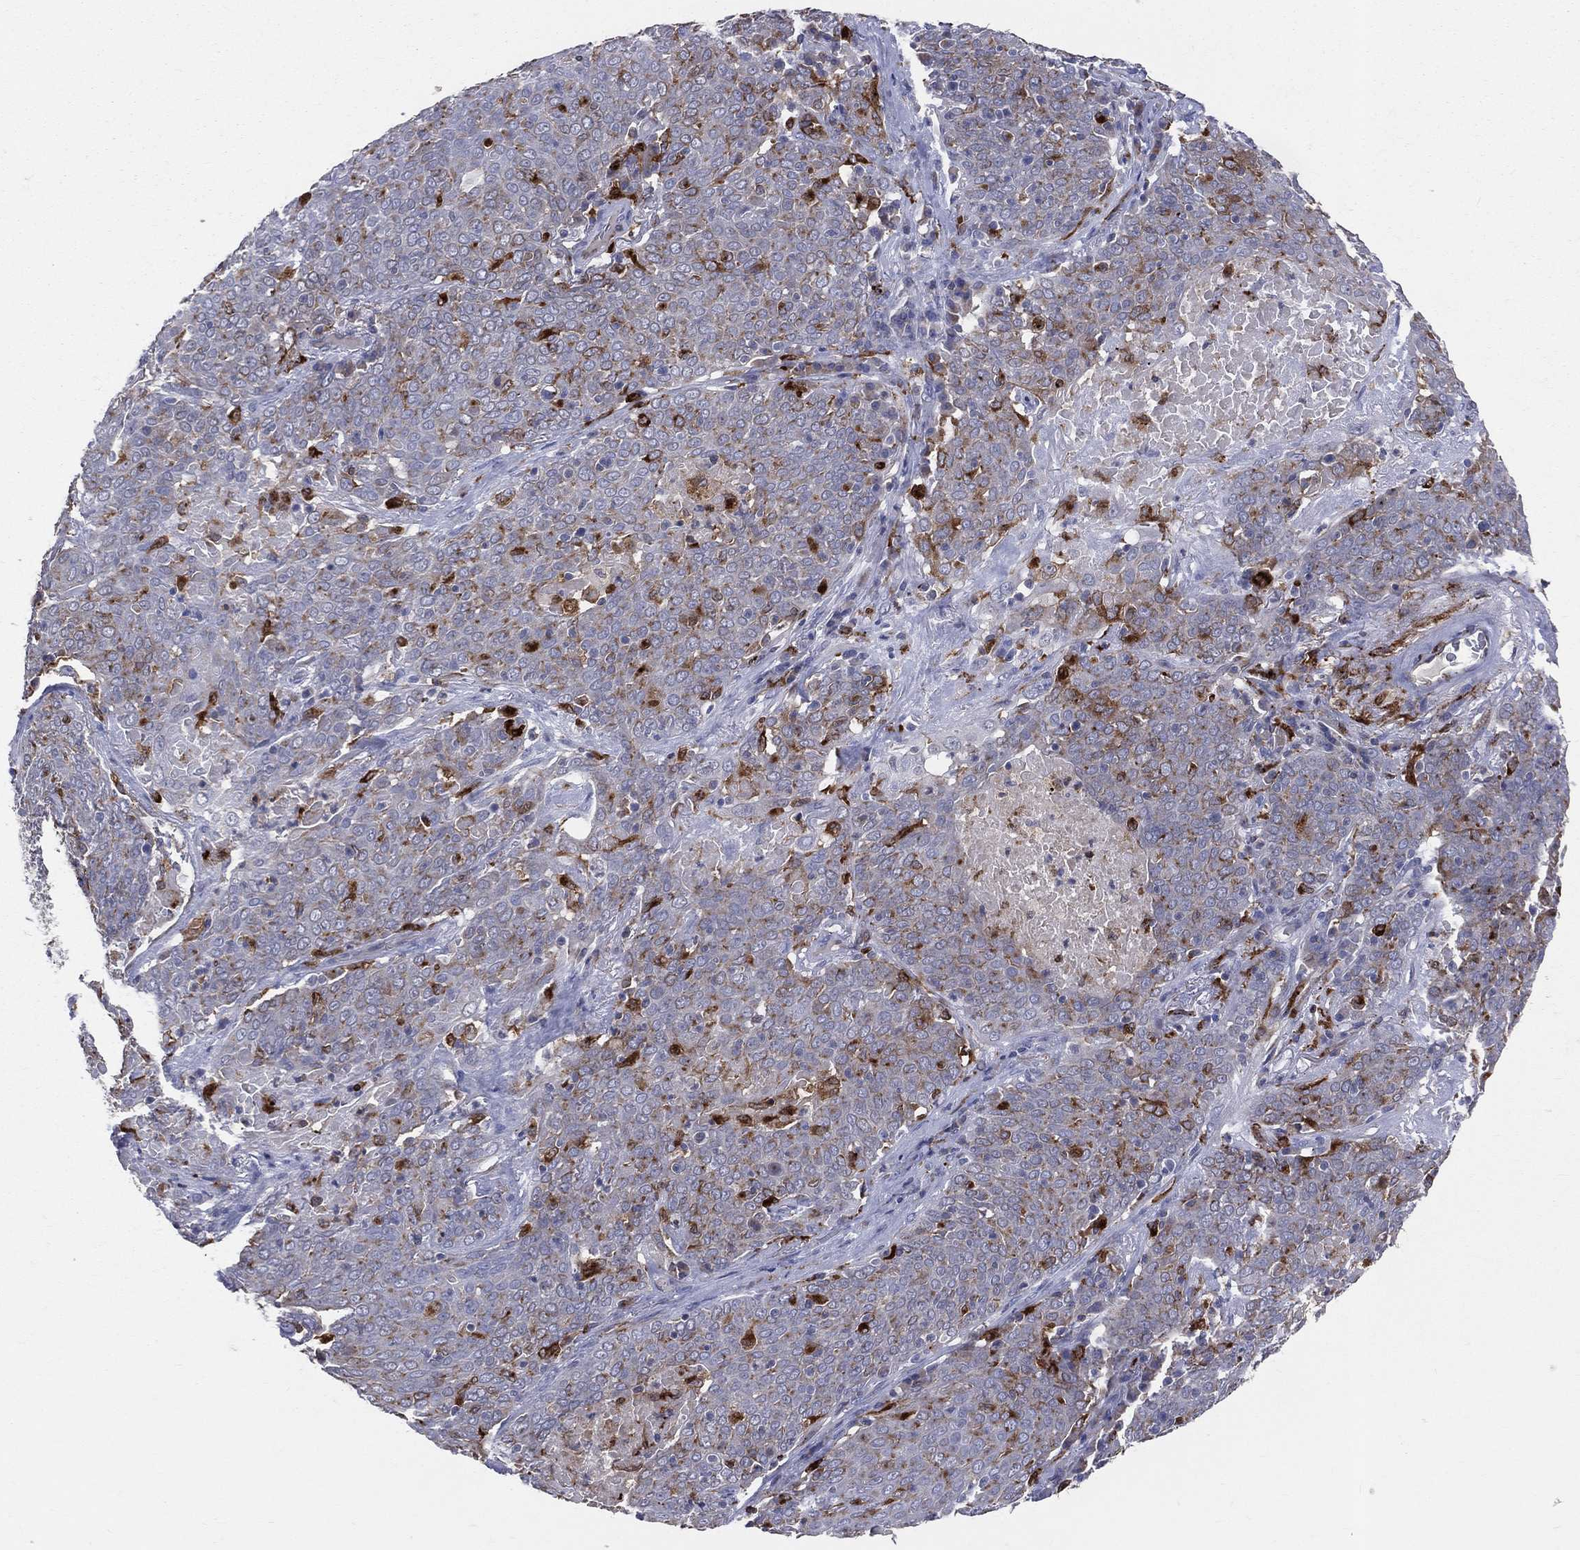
{"staining": {"intensity": "moderate", "quantity": "<25%", "location": "cytoplasmic/membranous"}, "tissue": "lung cancer", "cell_type": "Tumor cells", "image_type": "cancer", "snomed": [{"axis": "morphology", "description": "Squamous cell carcinoma, NOS"}, {"axis": "topography", "description": "Lung"}], "caption": "Tumor cells demonstrate low levels of moderate cytoplasmic/membranous positivity in about <25% of cells in human lung cancer.", "gene": "CD74", "patient": {"sex": "male", "age": 82}}